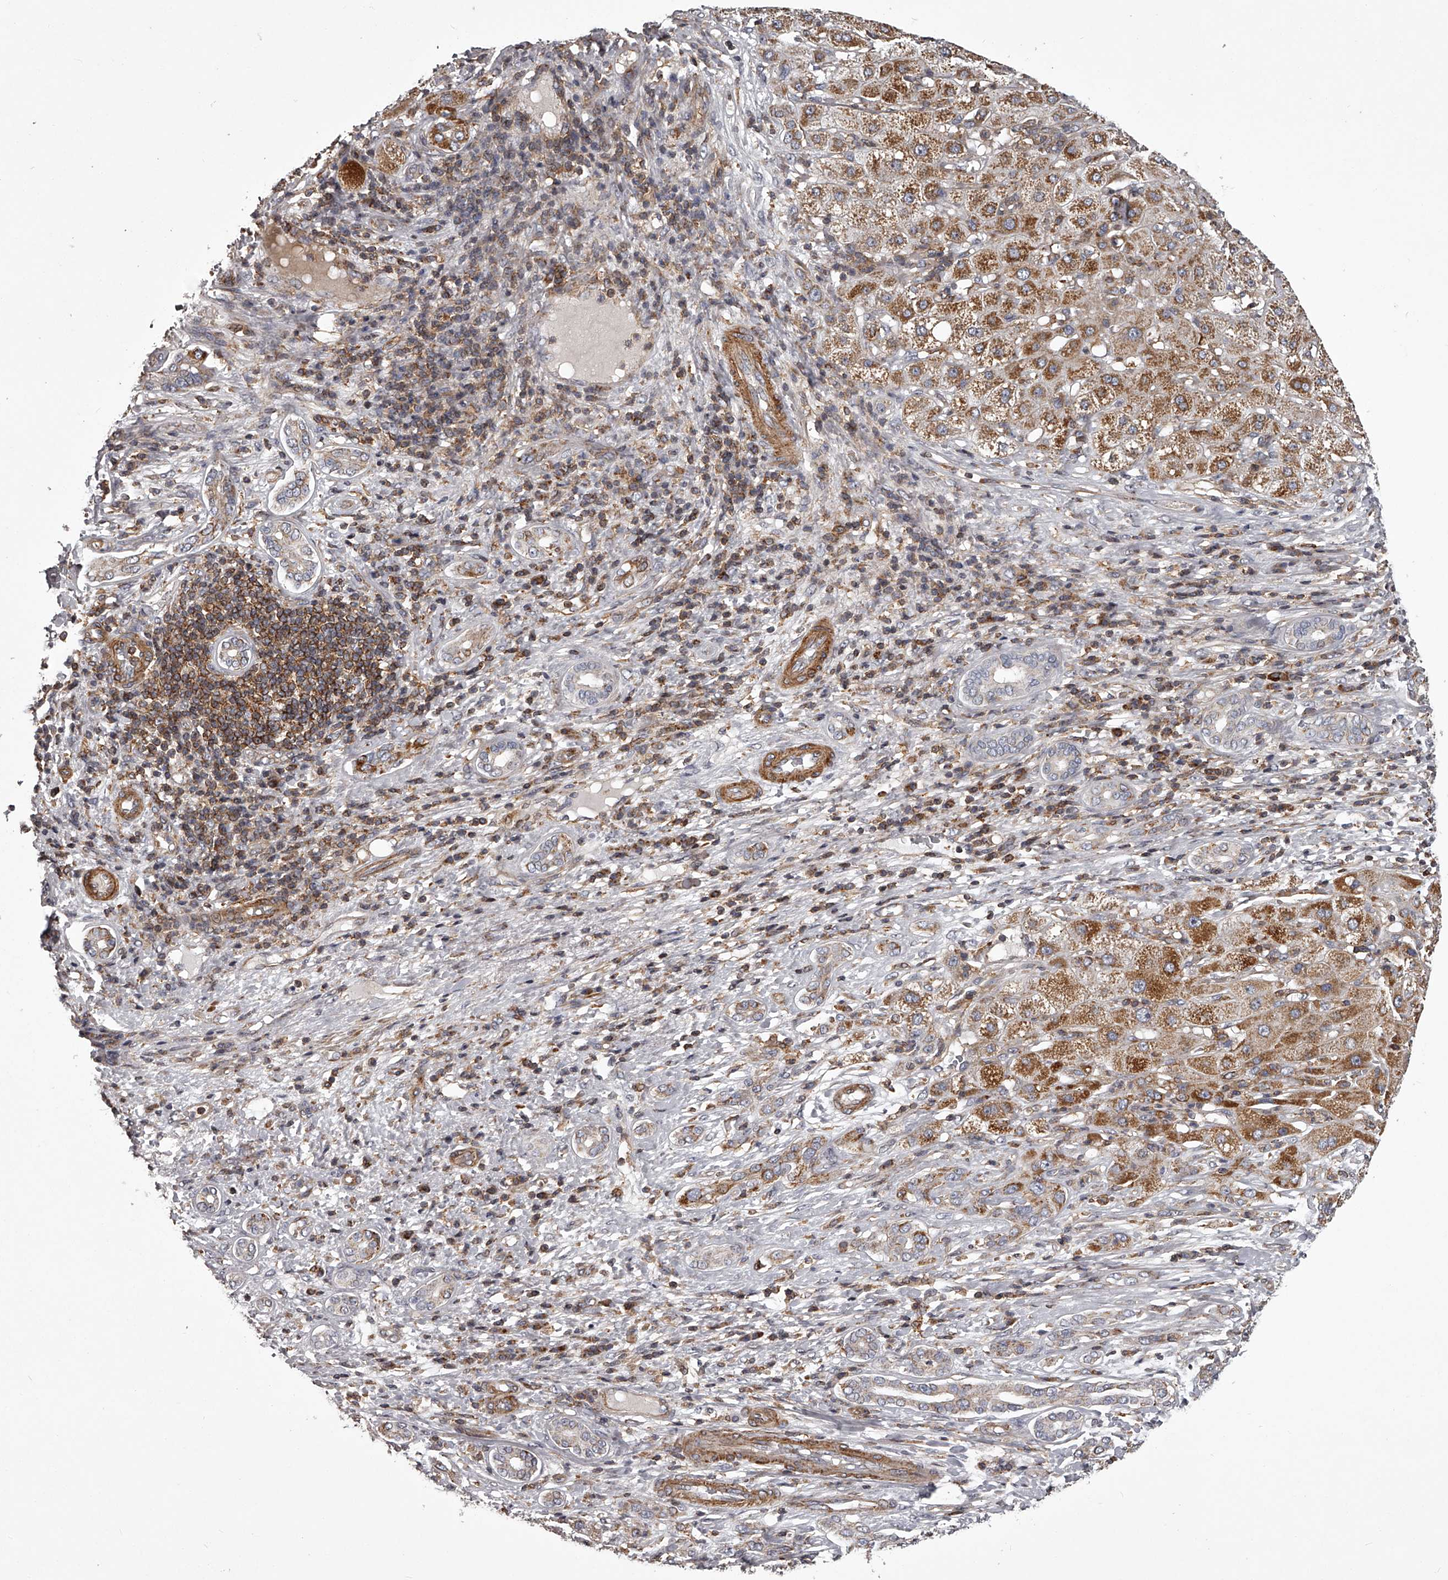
{"staining": {"intensity": "moderate", "quantity": ">75%", "location": "cytoplasmic/membranous"}, "tissue": "liver cancer", "cell_type": "Tumor cells", "image_type": "cancer", "snomed": [{"axis": "morphology", "description": "Carcinoma, Hepatocellular, NOS"}, {"axis": "topography", "description": "Liver"}], "caption": "Immunohistochemistry (IHC) image of neoplastic tissue: human liver hepatocellular carcinoma stained using immunohistochemistry (IHC) shows medium levels of moderate protein expression localized specifically in the cytoplasmic/membranous of tumor cells, appearing as a cytoplasmic/membranous brown color.", "gene": "RRP36", "patient": {"sex": "male", "age": 65}}